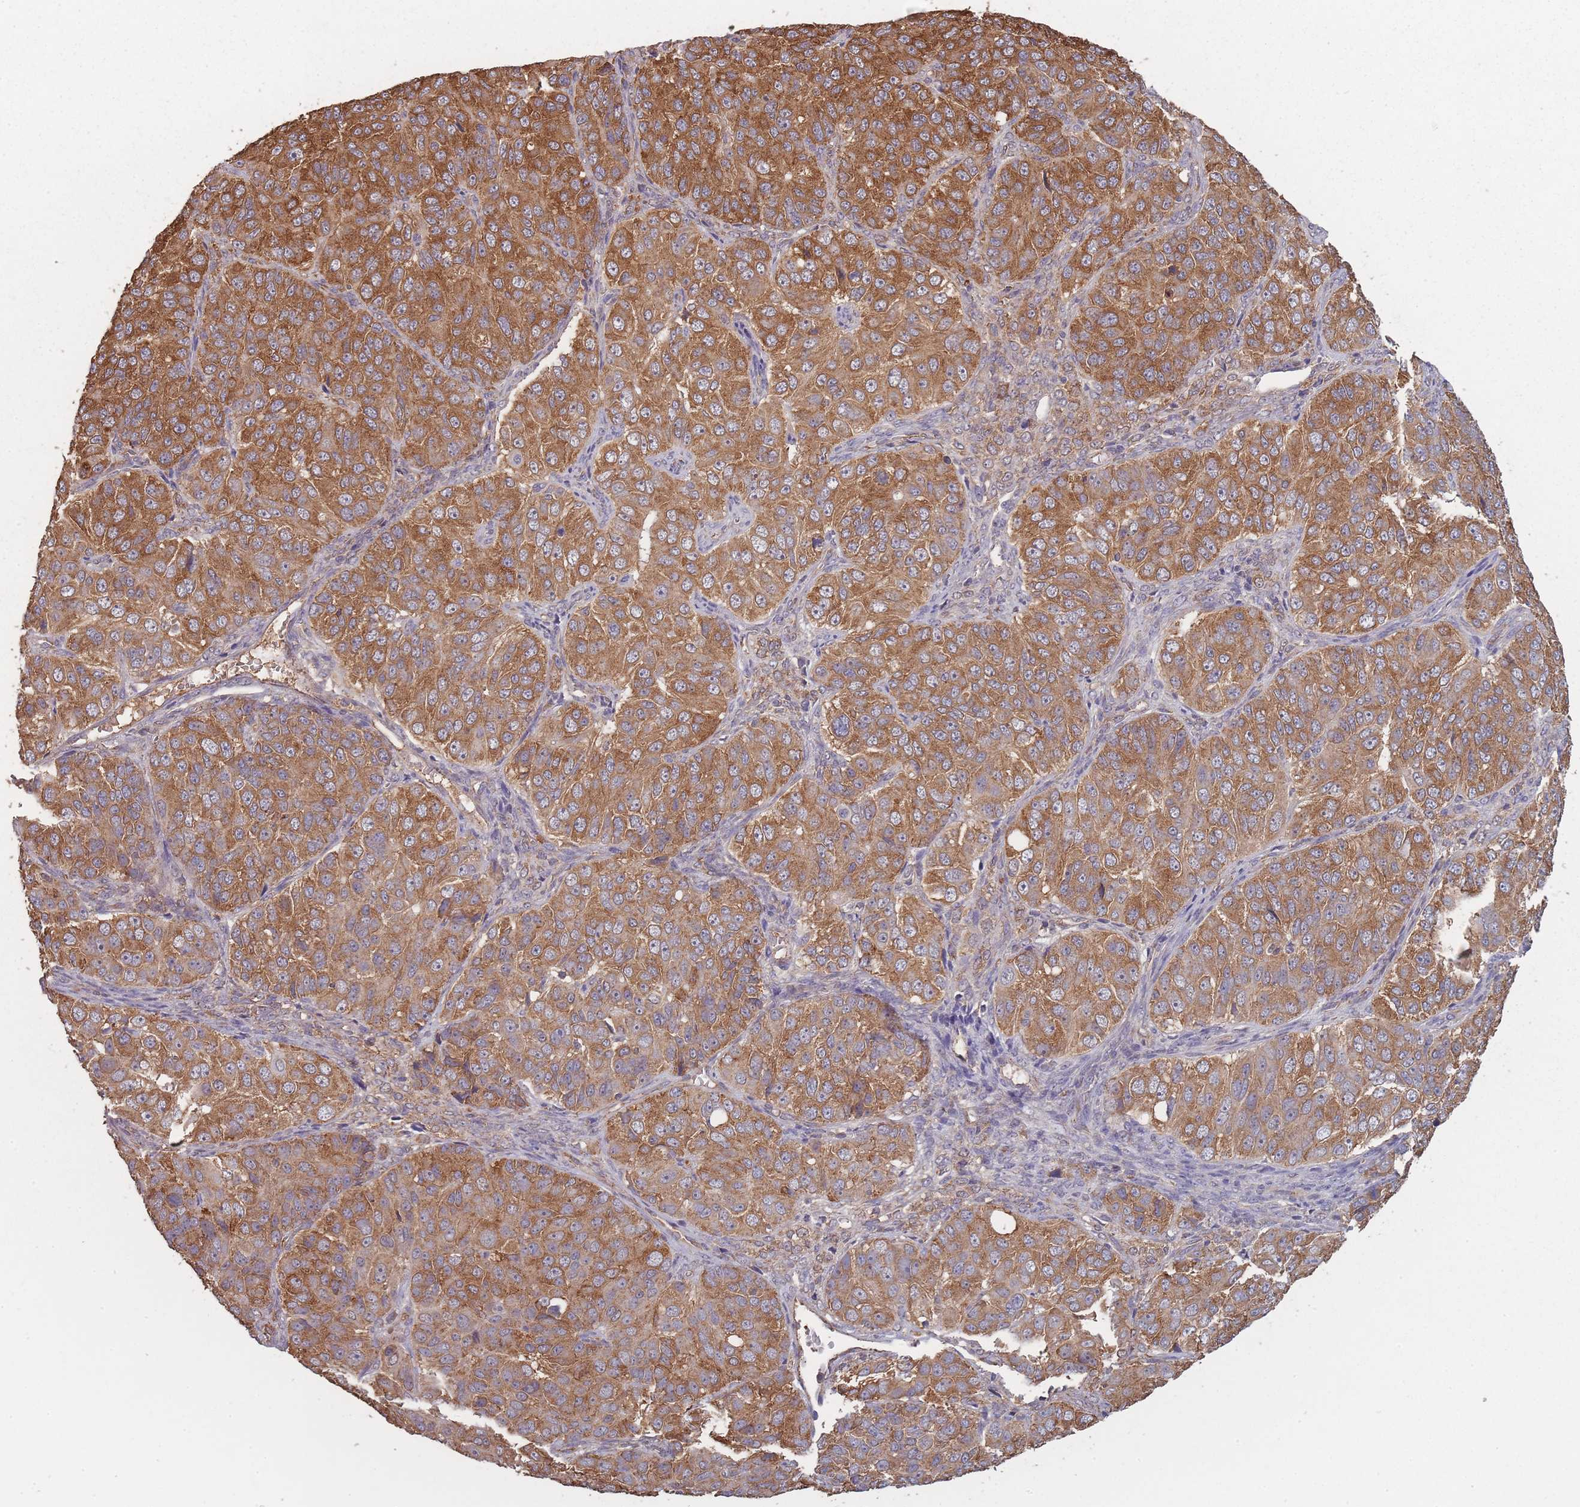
{"staining": {"intensity": "strong", "quantity": ">75%", "location": "cytoplasmic/membranous"}, "tissue": "ovarian cancer", "cell_type": "Tumor cells", "image_type": "cancer", "snomed": [{"axis": "morphology", "description": "Carcinoma, endometroid"}, {"axis": "topography", "description": "Ovary"}], "caption": "Protein expression analysis of human ovarian cancer (endometroid carcinoma) reveals strong cytoplasmic/membranous staining in approximately >75% of tumor cells. (DAB (3,3'-diaminobenzidine) IHC, brown staining for protein, blue staining for nuclei).", "gene": "SANBR", "patient": {"sex": "female", "age": 51}}